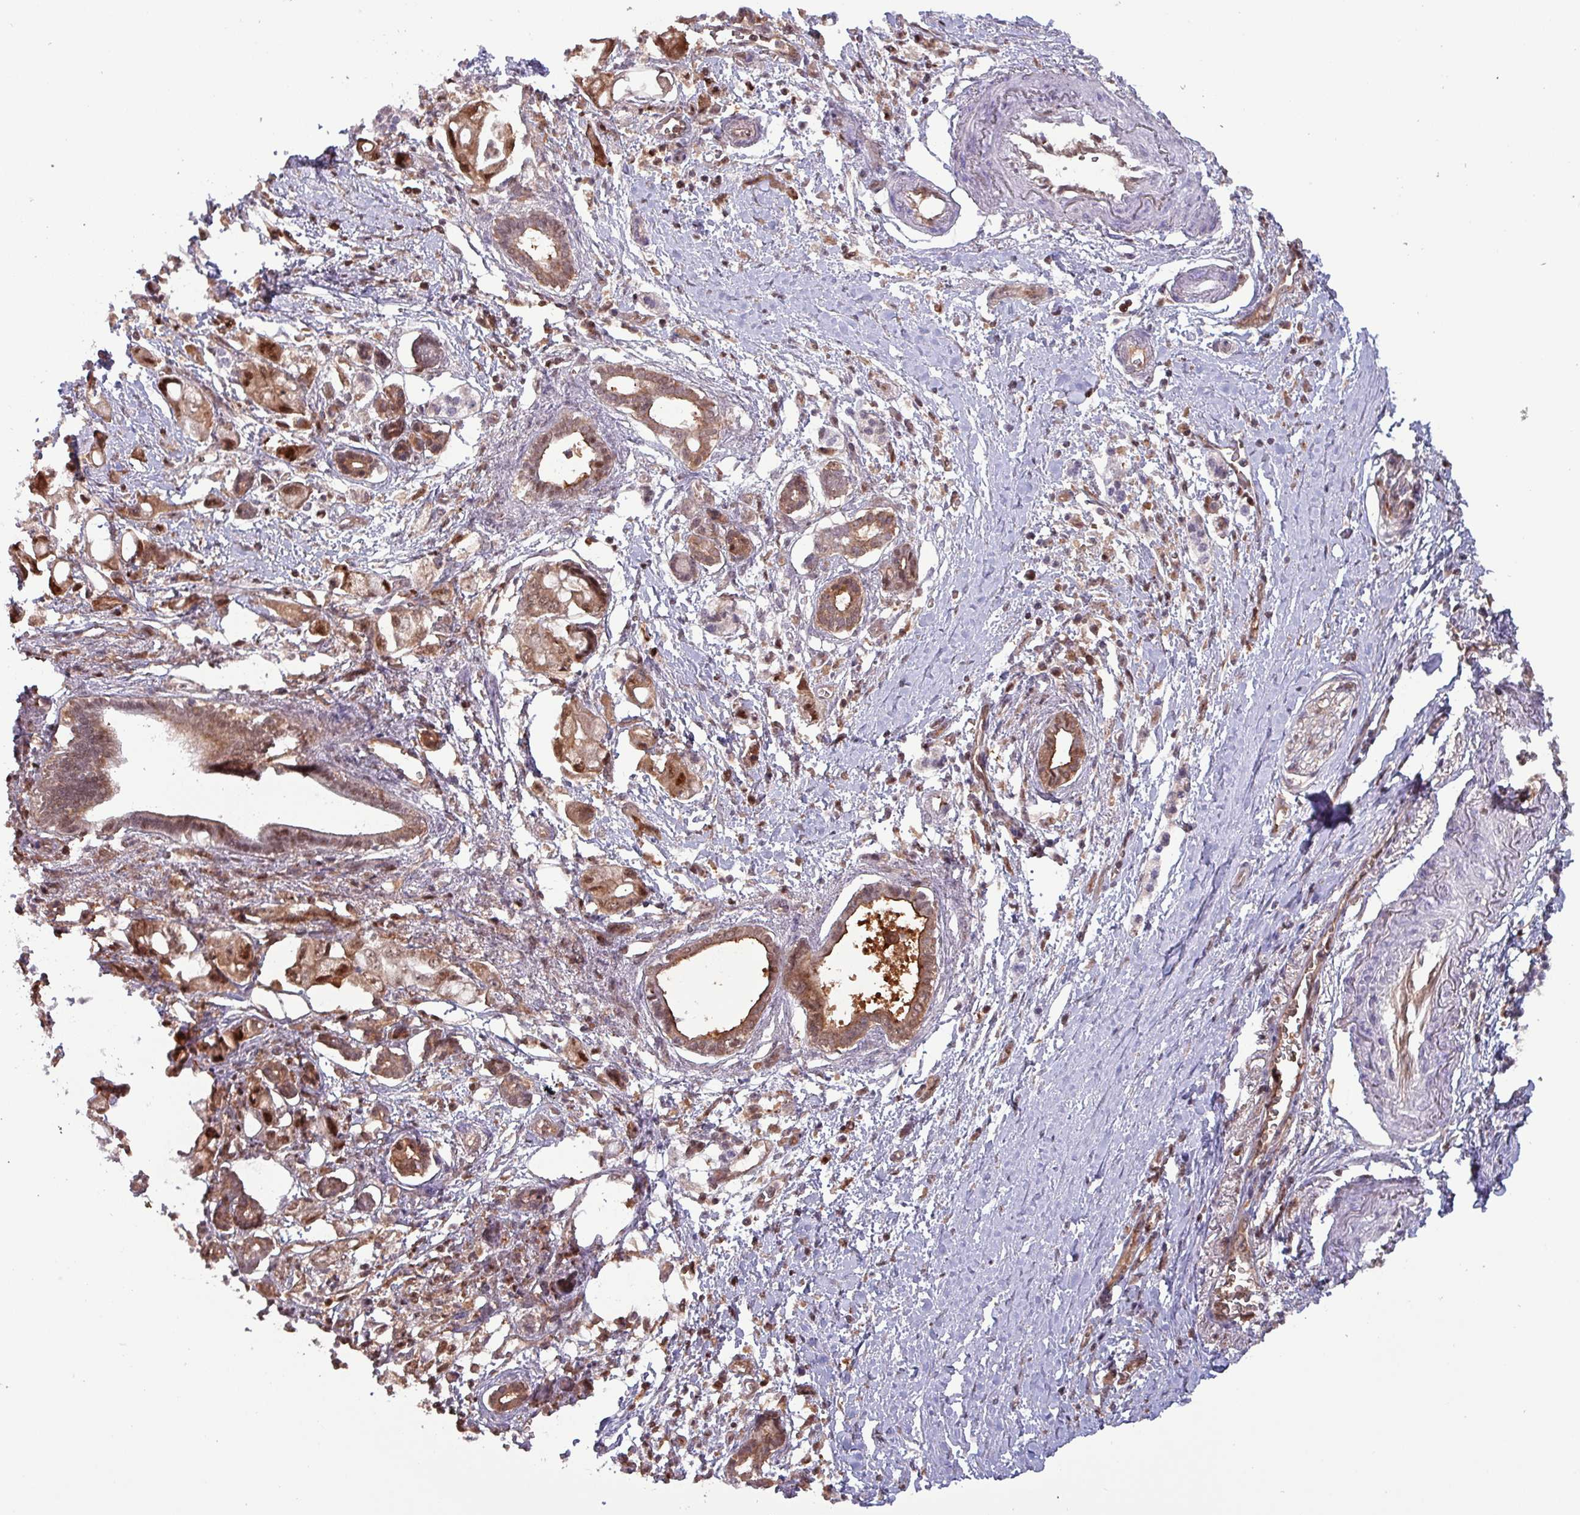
{"staining": {"intensity": "moderate", "quantity": ">75%", "location": "cytoplasmic/membranous,nuclear"}, "tissue": "pancreatic cancer", "cell_type": "Tumor cells", "image_type": "cancer", "snomed": [{"axis": "morphology", "description": "Adenocarcinoma, NOS"}, {"axis": "topography", "description": "Pancreas"}], "caption": "Tumor cells reveal medium levels of moderate cytoplasmic/membranous and nuclear staining in approximately >75% of cells in pancreatic cancer (adenocarcinoma).", "gene": "PSMB8", "patient": {"sex": "male", "age": 68}}